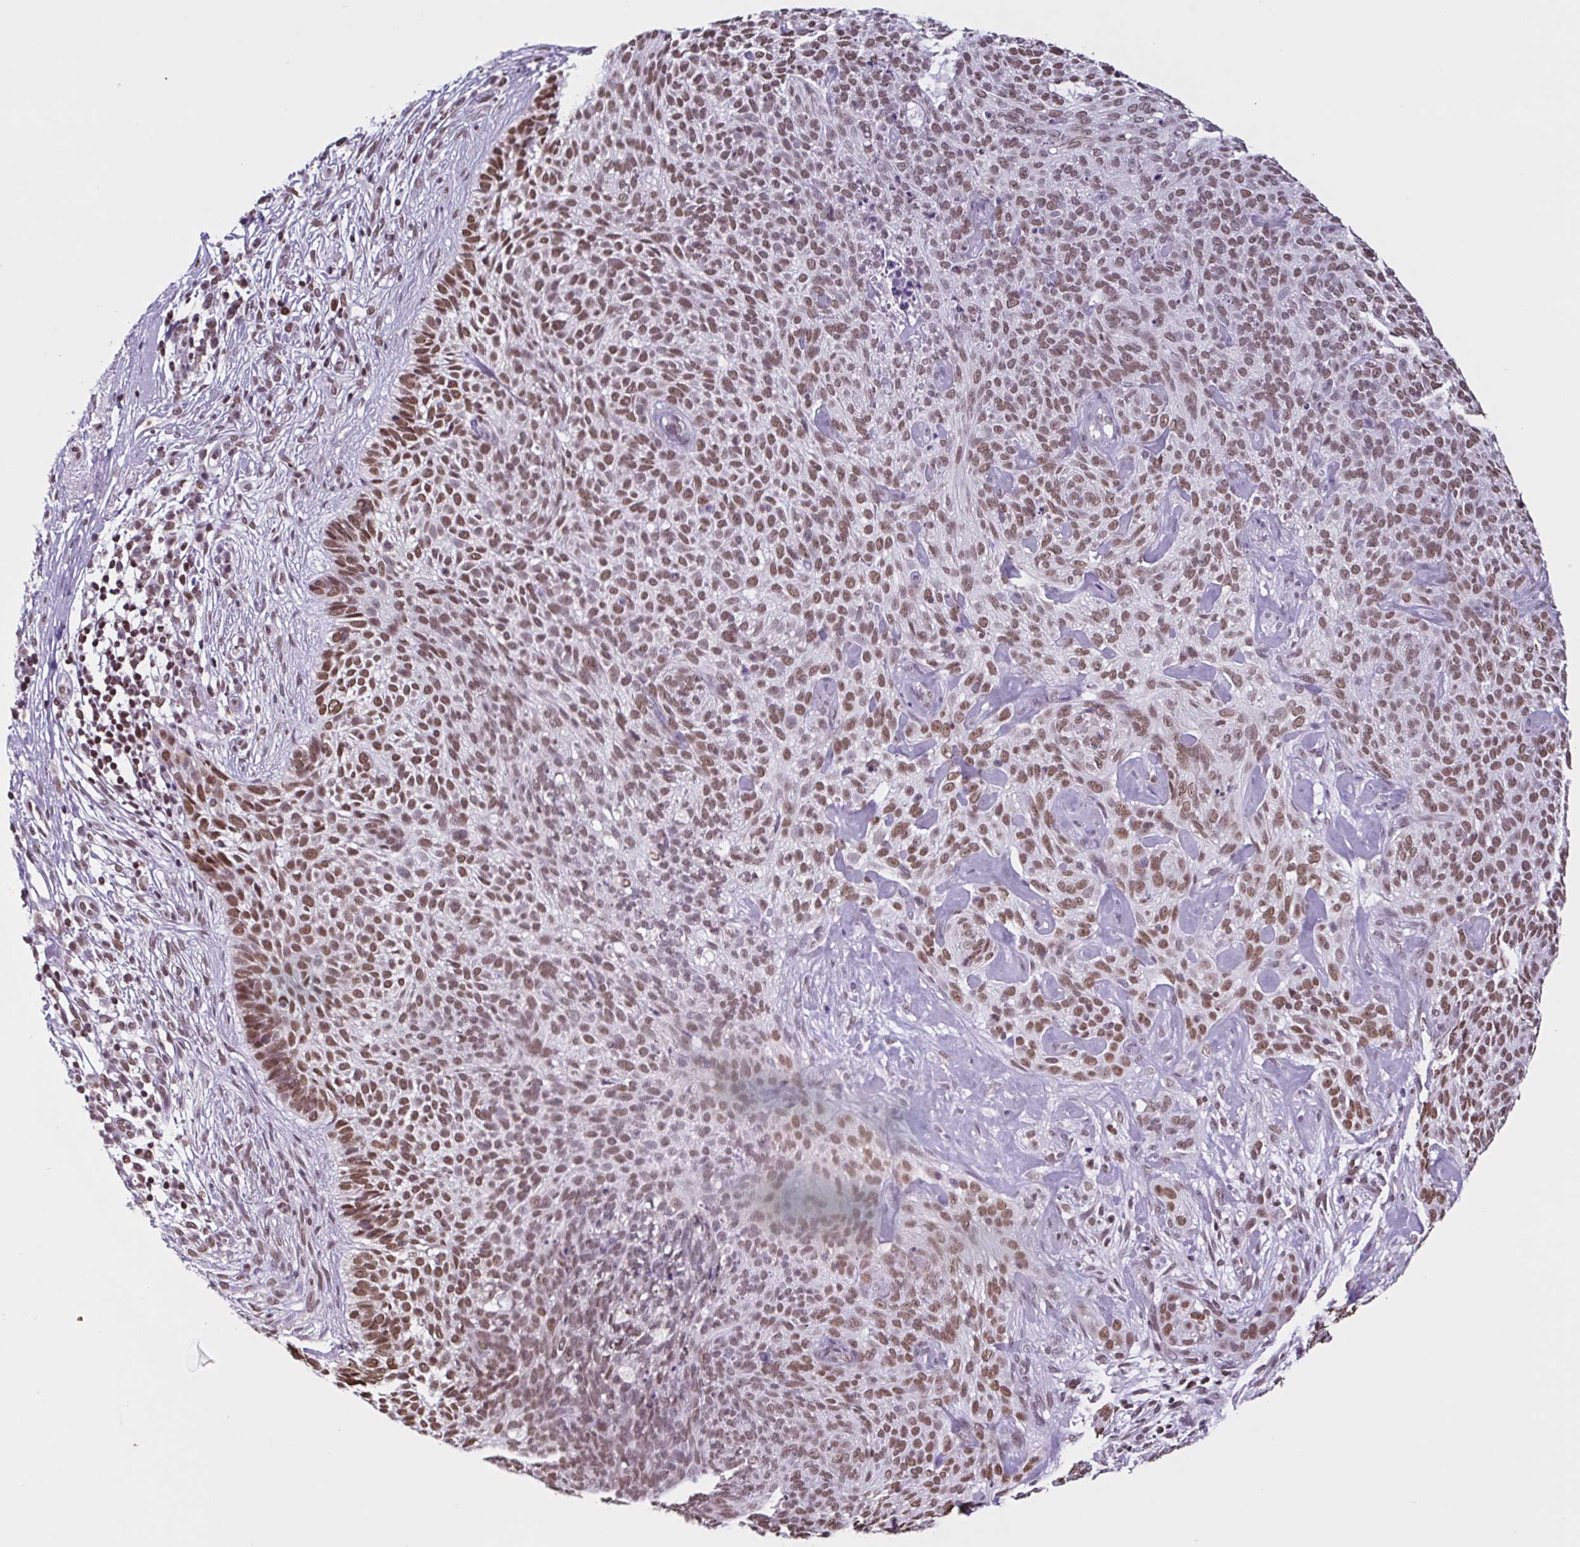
{"staining": {"intensity": "moderate", "quantity": ">75%", "location": "nuclear"}, "tissue": "skin cancer", "cell_type": "Tumor cells", "image_type": "cancer", "snomed": [{"axis": "morphology", "description": "Basal cell carcinoma"}, {"axis": "topography", "description": "Skin"}, {"axis": "topography", "description": "Skin of face"}], "caption": "Skin cancer (basal cell carcinoma) stained with immunohistochemistry shows moderate nuclear positivity in about >75% of tumor cells.", "gene": "TIMM21", "patient": {"sex": "female", "age": 82}}